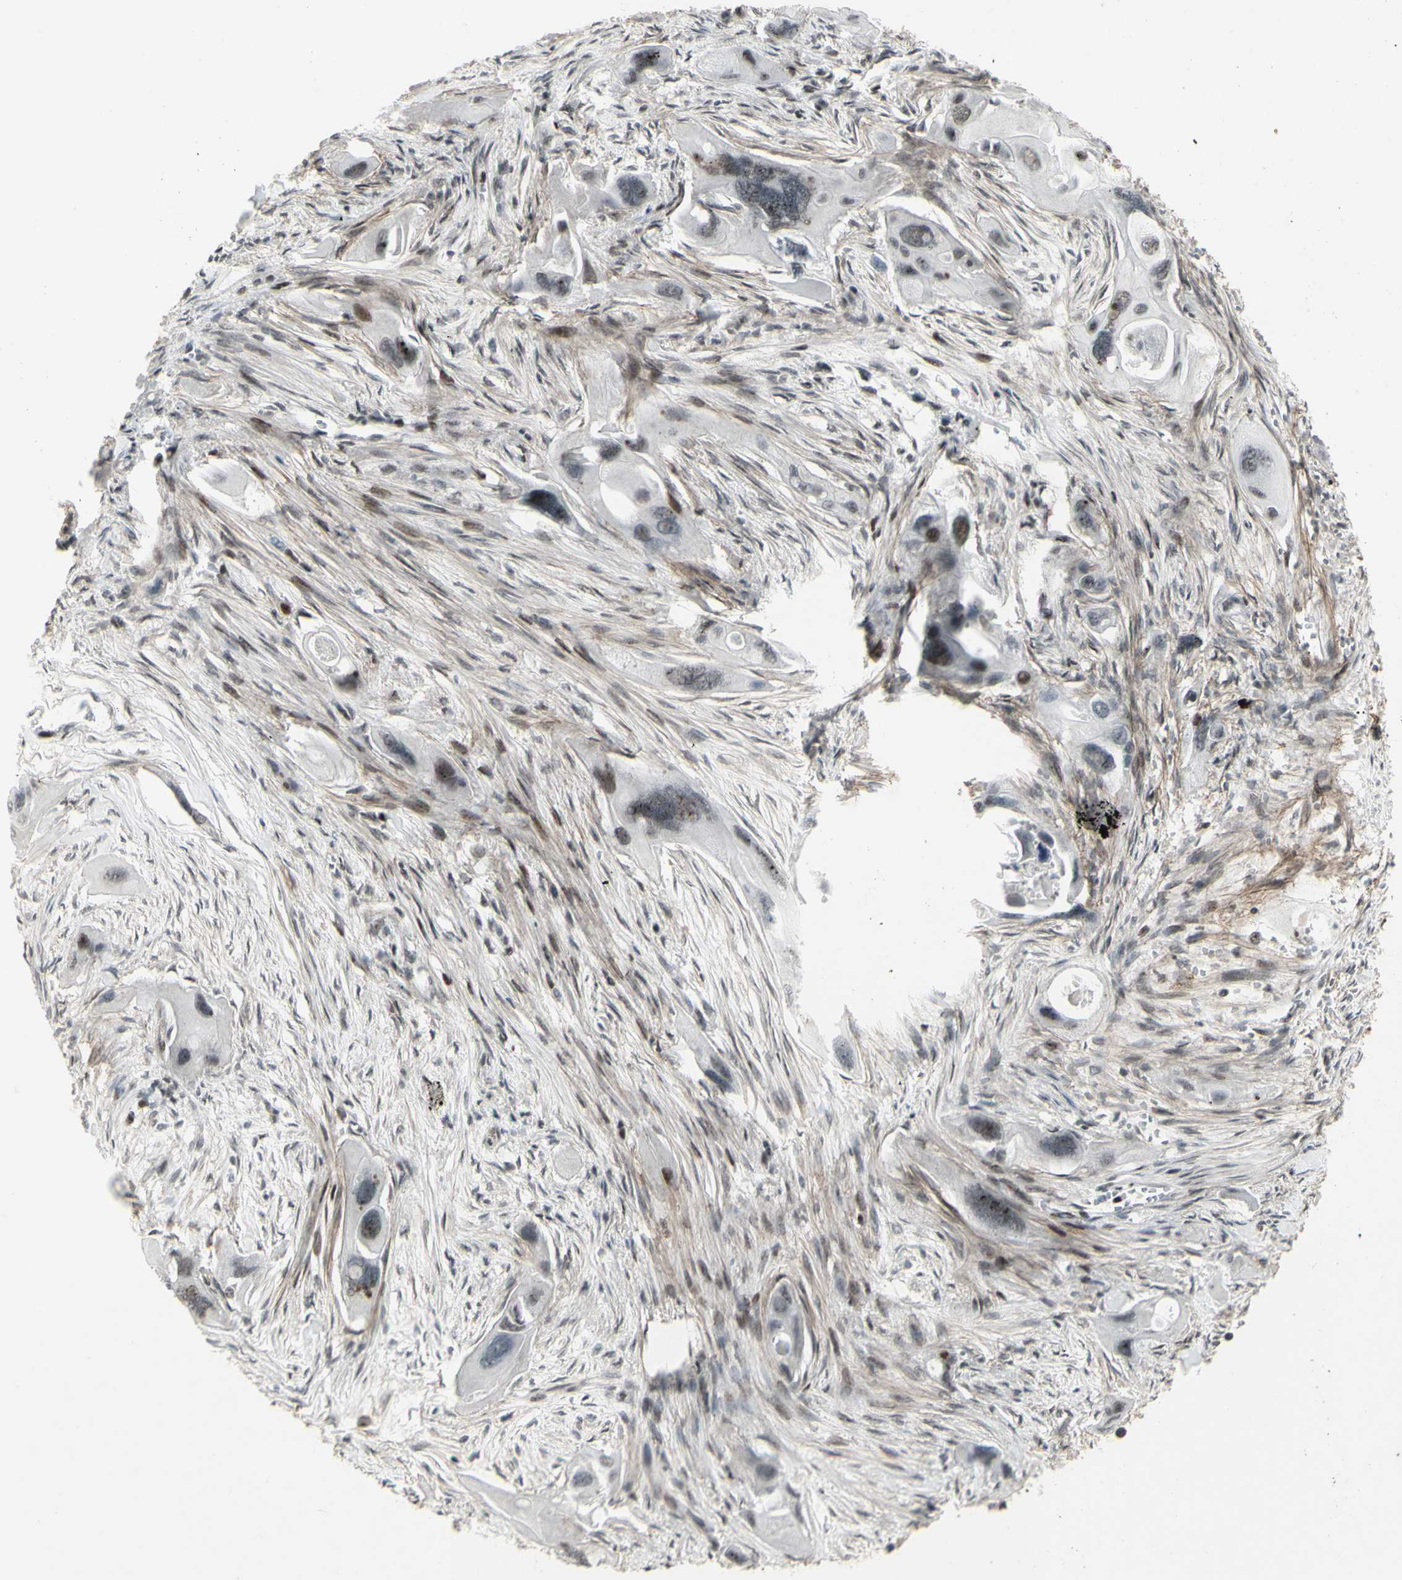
{"staining": {"intensity": "weak", "quantity": "<25%", "location": "nuclear"}, "tissue": "pancreatic cancer", "cell_type": "Tumor cells", "image_type": "cancer", "snomed": [{"axis": "morphology", "description": "Adenocarcinoma, NOS"}, {"axis": "topography", "description": "Pancreas"}], "caption": "This histopathology image is of pancreatic adenocarcinoma stained with immunohistochemistry (IHC) to label a protein in brown with the nuclei are counter-stained blue. There is no positivity in tumor cells.", "gene": "SUPT6H", "patient": {"sex": "male", "age": 73}}